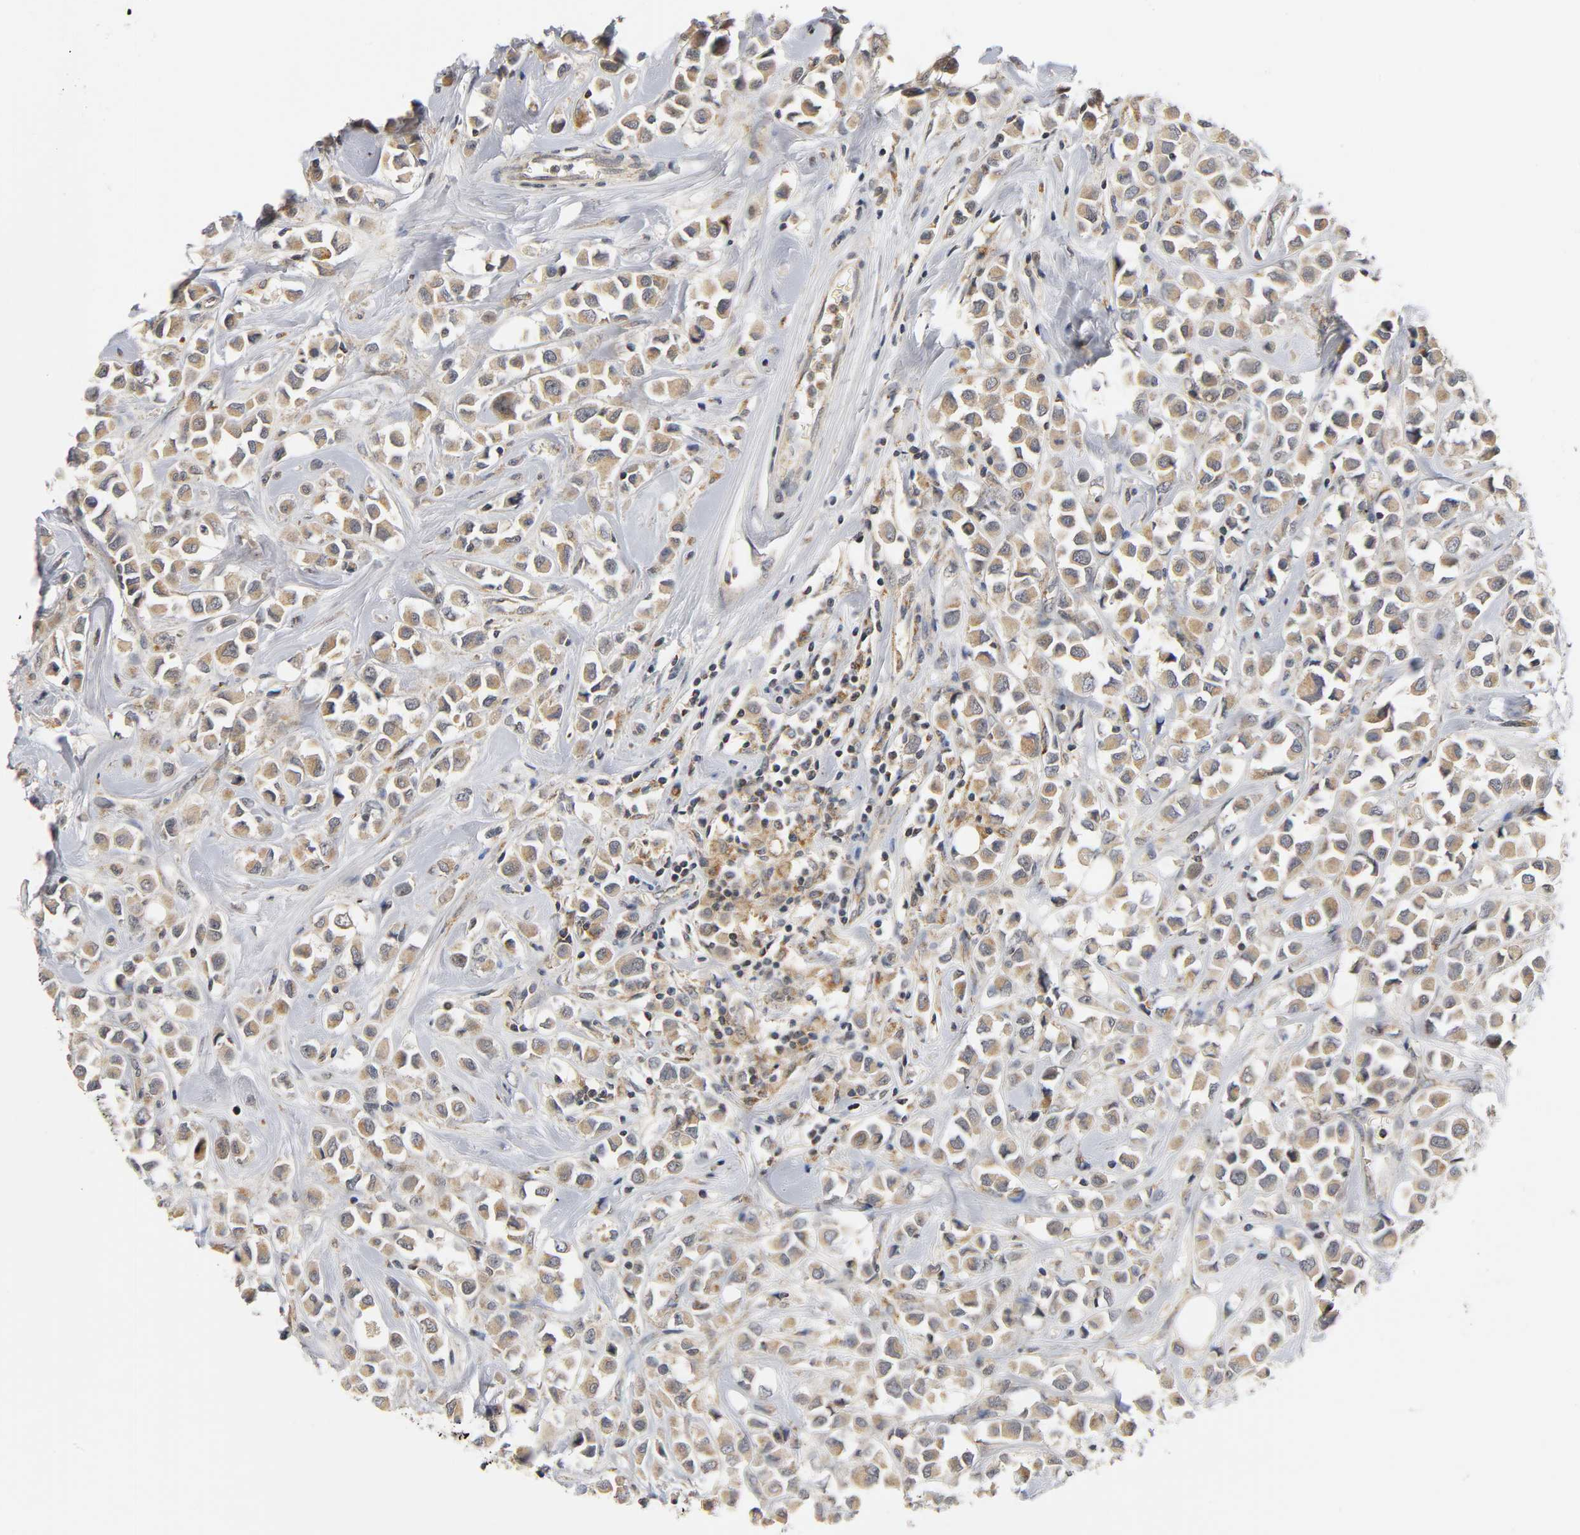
{"staining": {"intensity": "moderate", "quantity": ">75%", "location": "cytoplasmic/membranous"}, "tissue": "breast cancer", "cell_type": "Tumor cells", "image_type": "cancer", "snomed": [{"axis": "morphology", "description": "Duct carcinoma"}, {"axis": "topography", "description": "Breast"}], "caption": "A brown stain labels moderate cytoplasmic/membranous staining of a protein in breast cancer tumor cells. The protein is stained brown, and the nuclei are stained in blue (DAB IHC with brightfield microscopy, high magnification).", "gene": "NRP1", "patient": {"sex": "female", "age": 61}}